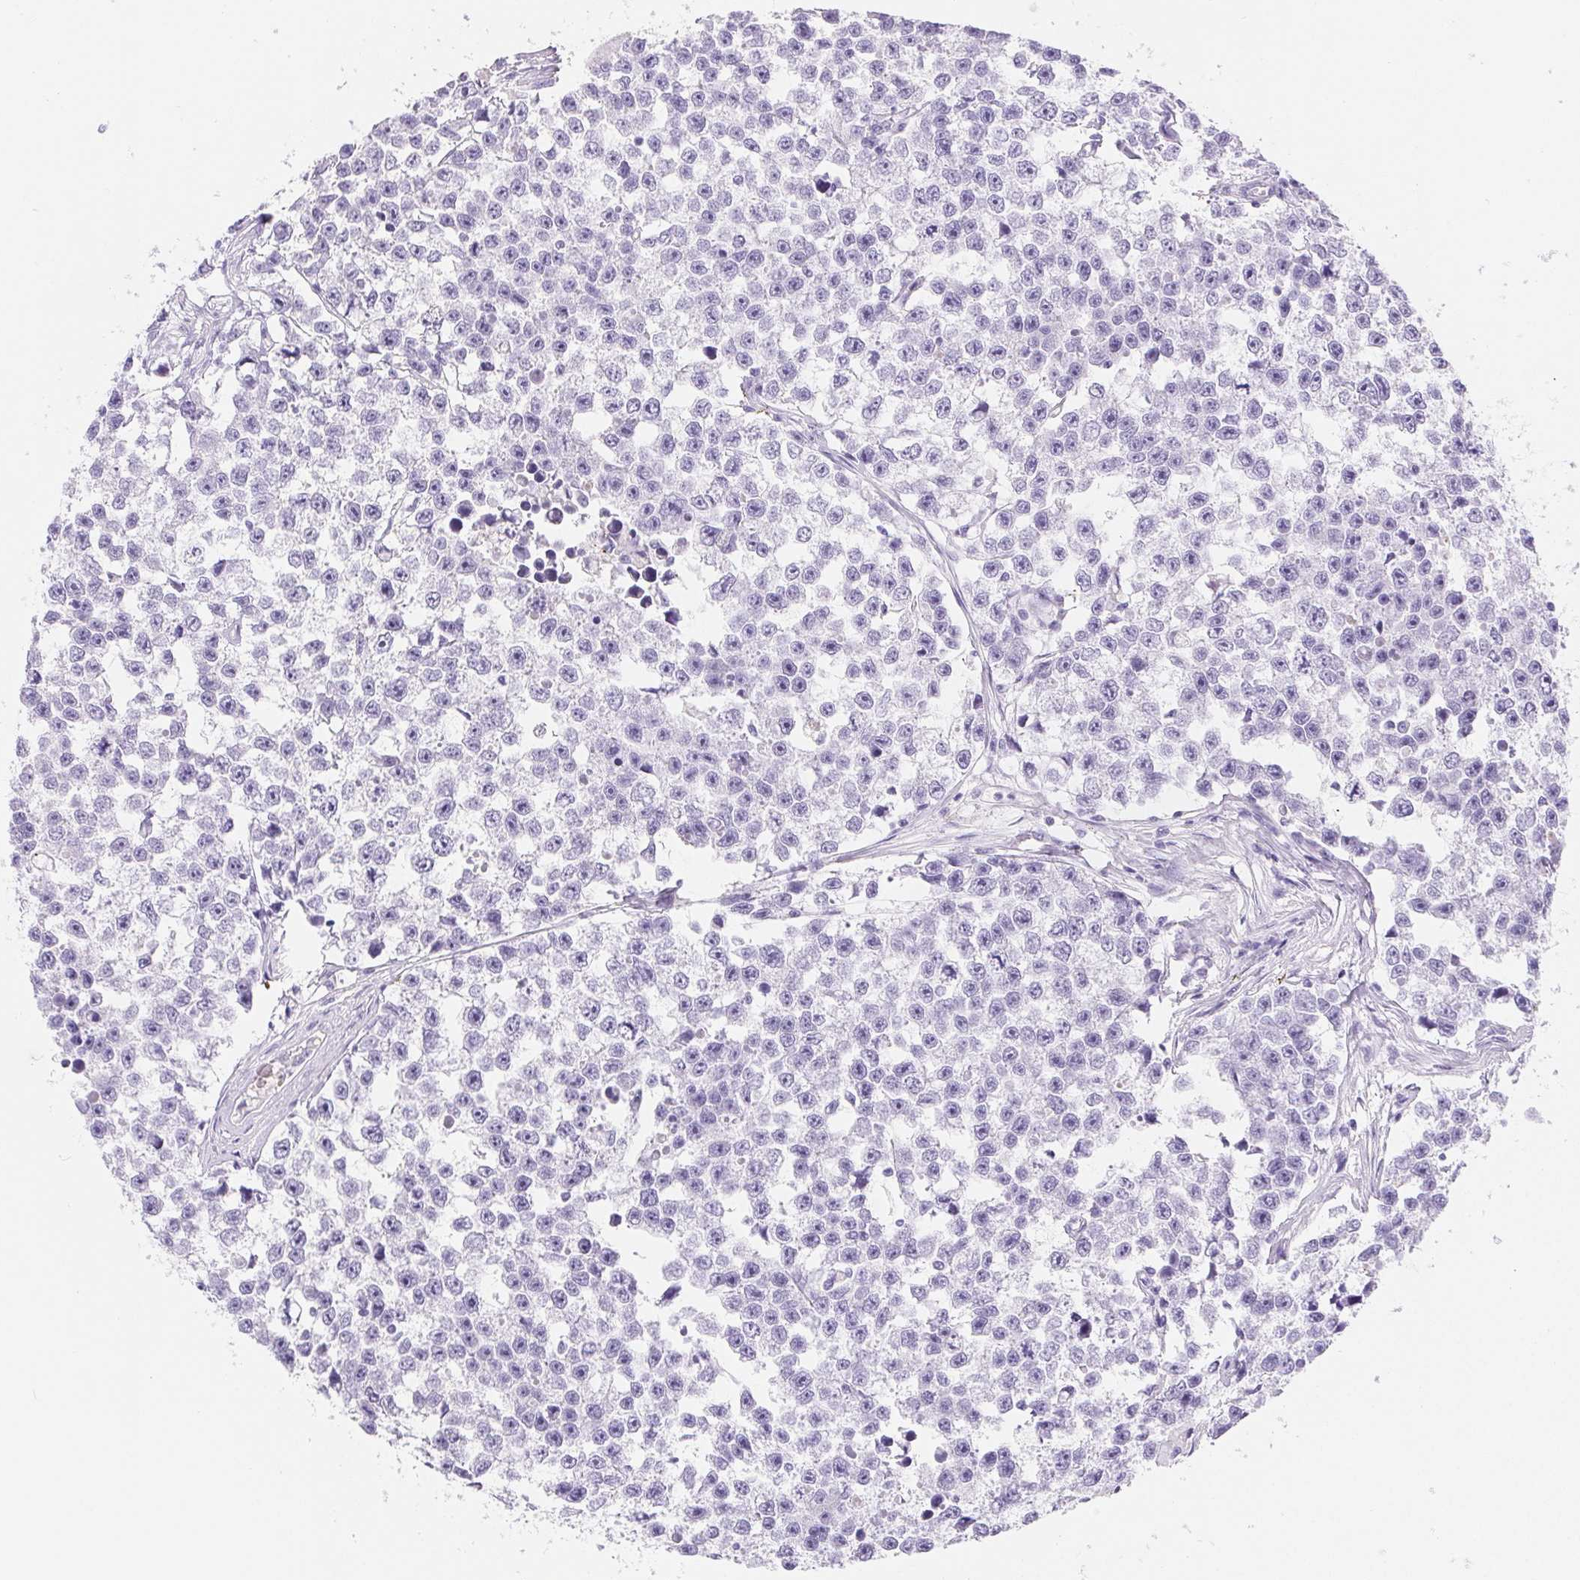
{"staining": {"intensity": "negative", "quantity": "none", "location": "none"}, "tissue": "testis cancer", "cell_type": "Tumor cells", "image_type": "cancer", "snomed": [{"axis": "morphology", "description": "Seminoma, NOS"}, {"axis": "topography", "description": "Testis"}], "caption": "This is an immunohistochemistry (IHC) micrograph of human testis seminoma. There is no positivity in tumor cells.", "gene": "PNLIP", "patient": {"sex": "male", "age": 26}}